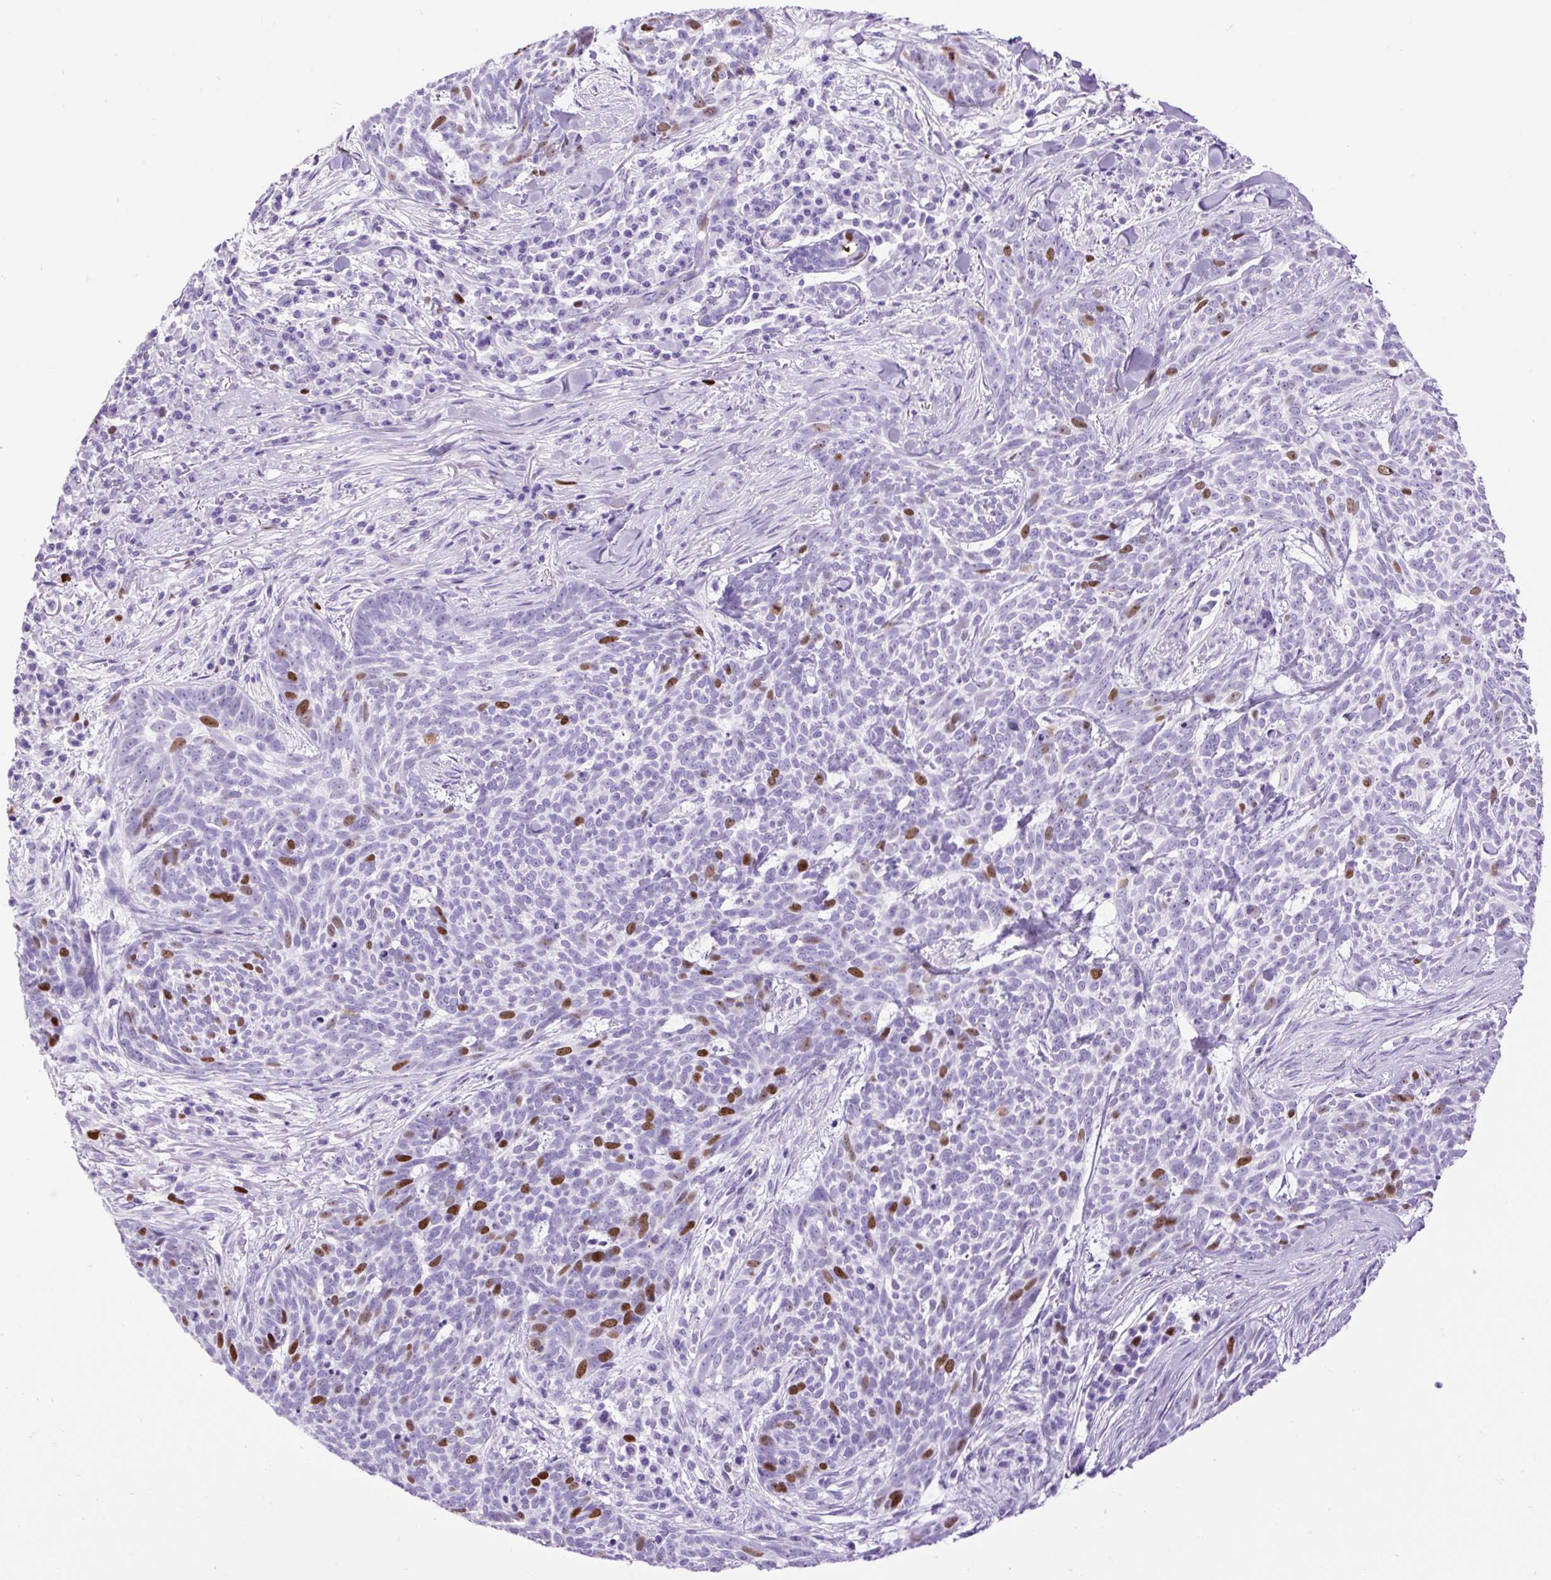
{"staining": {"intensity": "strong", "quantity": "<25%", "location": "nuclear"}, "tissue": "skin cancer", "cell_type": "Tumor cells", "image_type": "cancer", "snomed": [{"axis": "morphology", "description": "Basal cell carcinoma"}, {"axis": "topography", "description": "Skin"}], "caption": "This image displays skin basal cell carcinoma stained with immunohistochemistry to label a protein in brown. The nuclear of tumor cells show strong positivity for the protein. Nuclei are counter-stained blue.", "gene": "RACGAP1", "patient": {"sex": "female", "age": 93}}